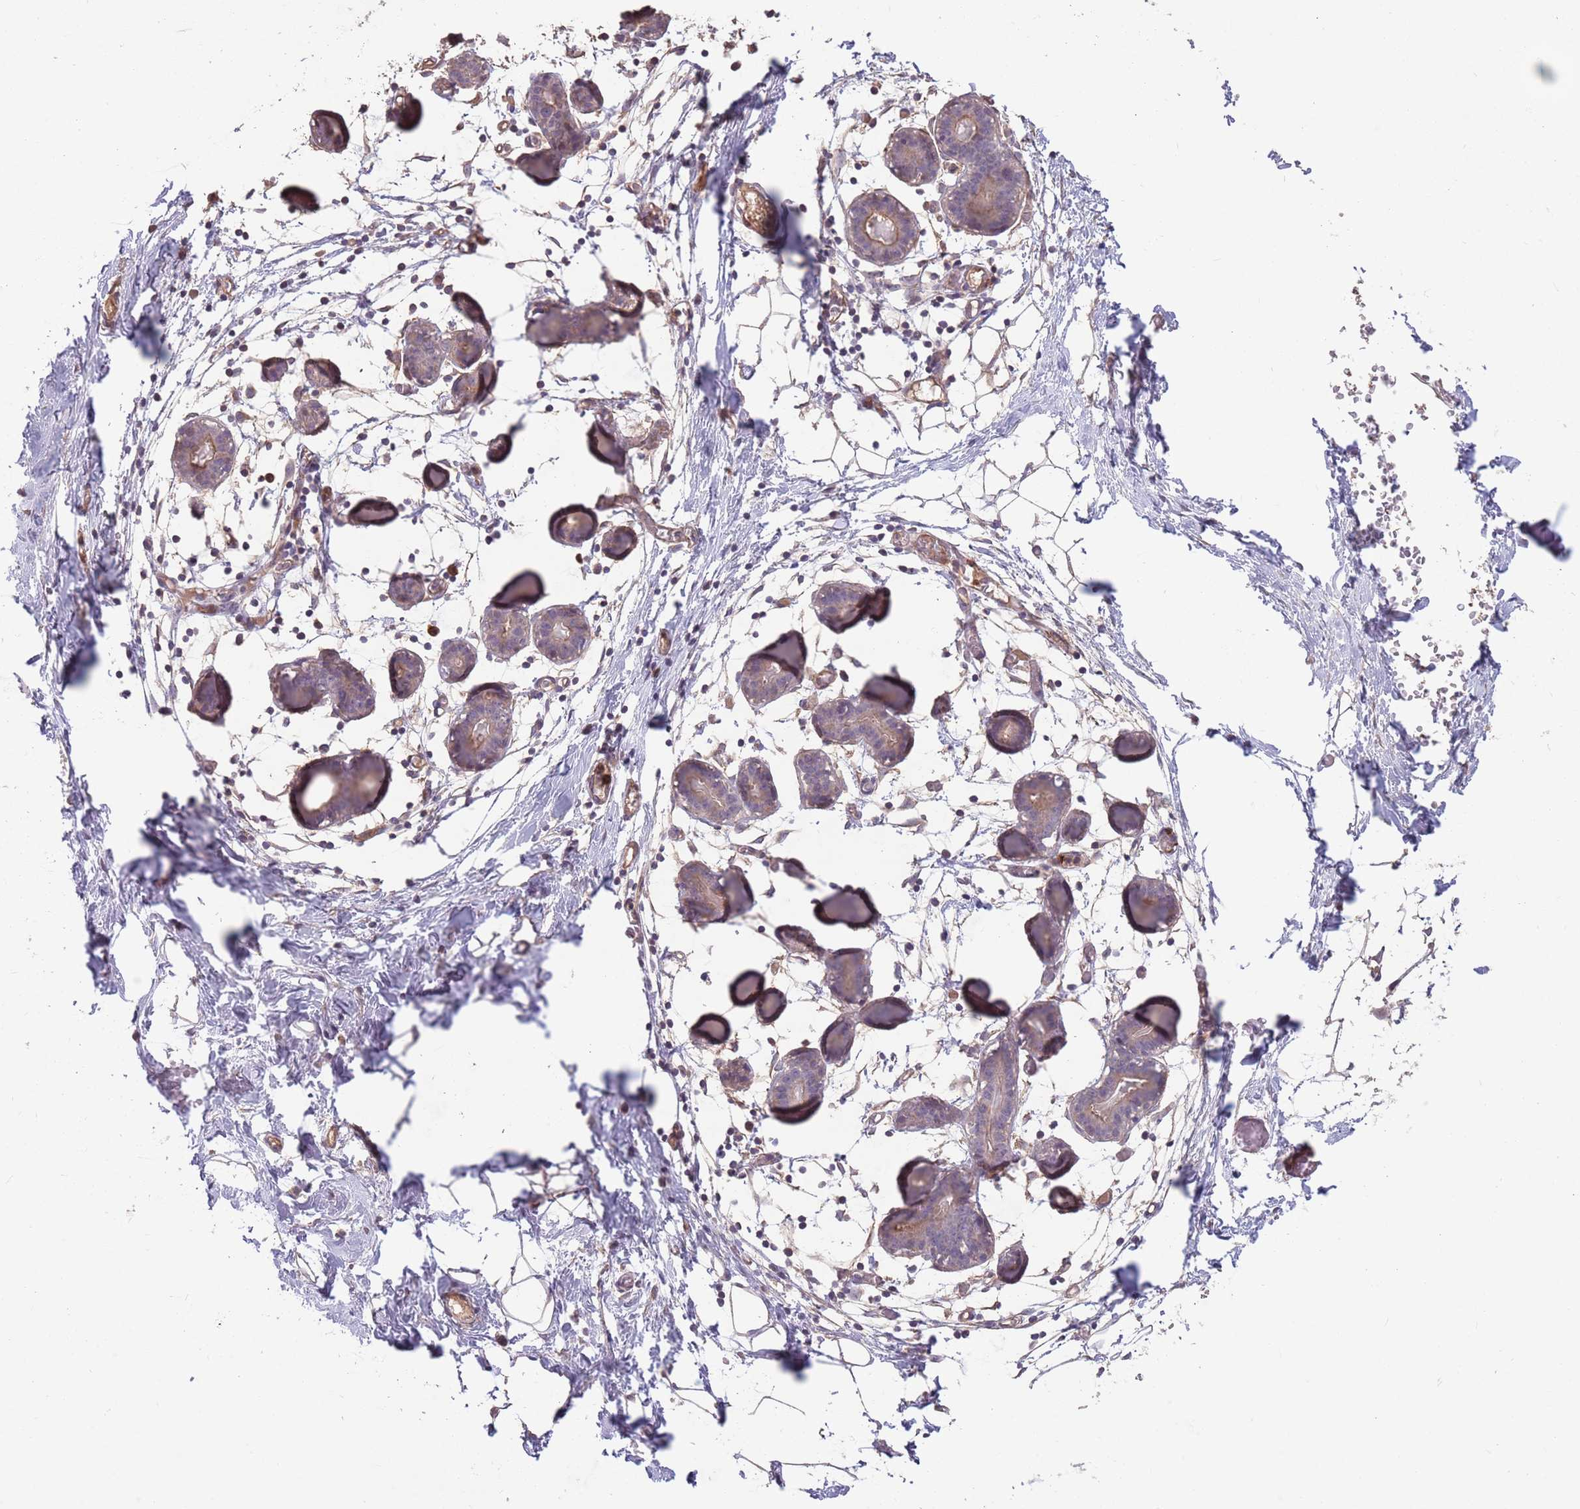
{"staining": {"intensity": "weak", "quantity": "25%-75%", "location": "cytoplasmic/membranous"}, "tissue": "breast", "cell_type": "Adipocytes", "image_type": "normal", "snomed": [{"axis": "morphology", "description": "Normal tissue, NOS"}, {"axis": "topography", "description": "Breast"}], "caption": "DAB immunohistochemical staining of normal breast shows weak cytoplasmic/membranous protein expression in approximately 25%-75% of adipocytes.", "gene": "MEI1", "patient": {"sex": "female", "age": 27}}